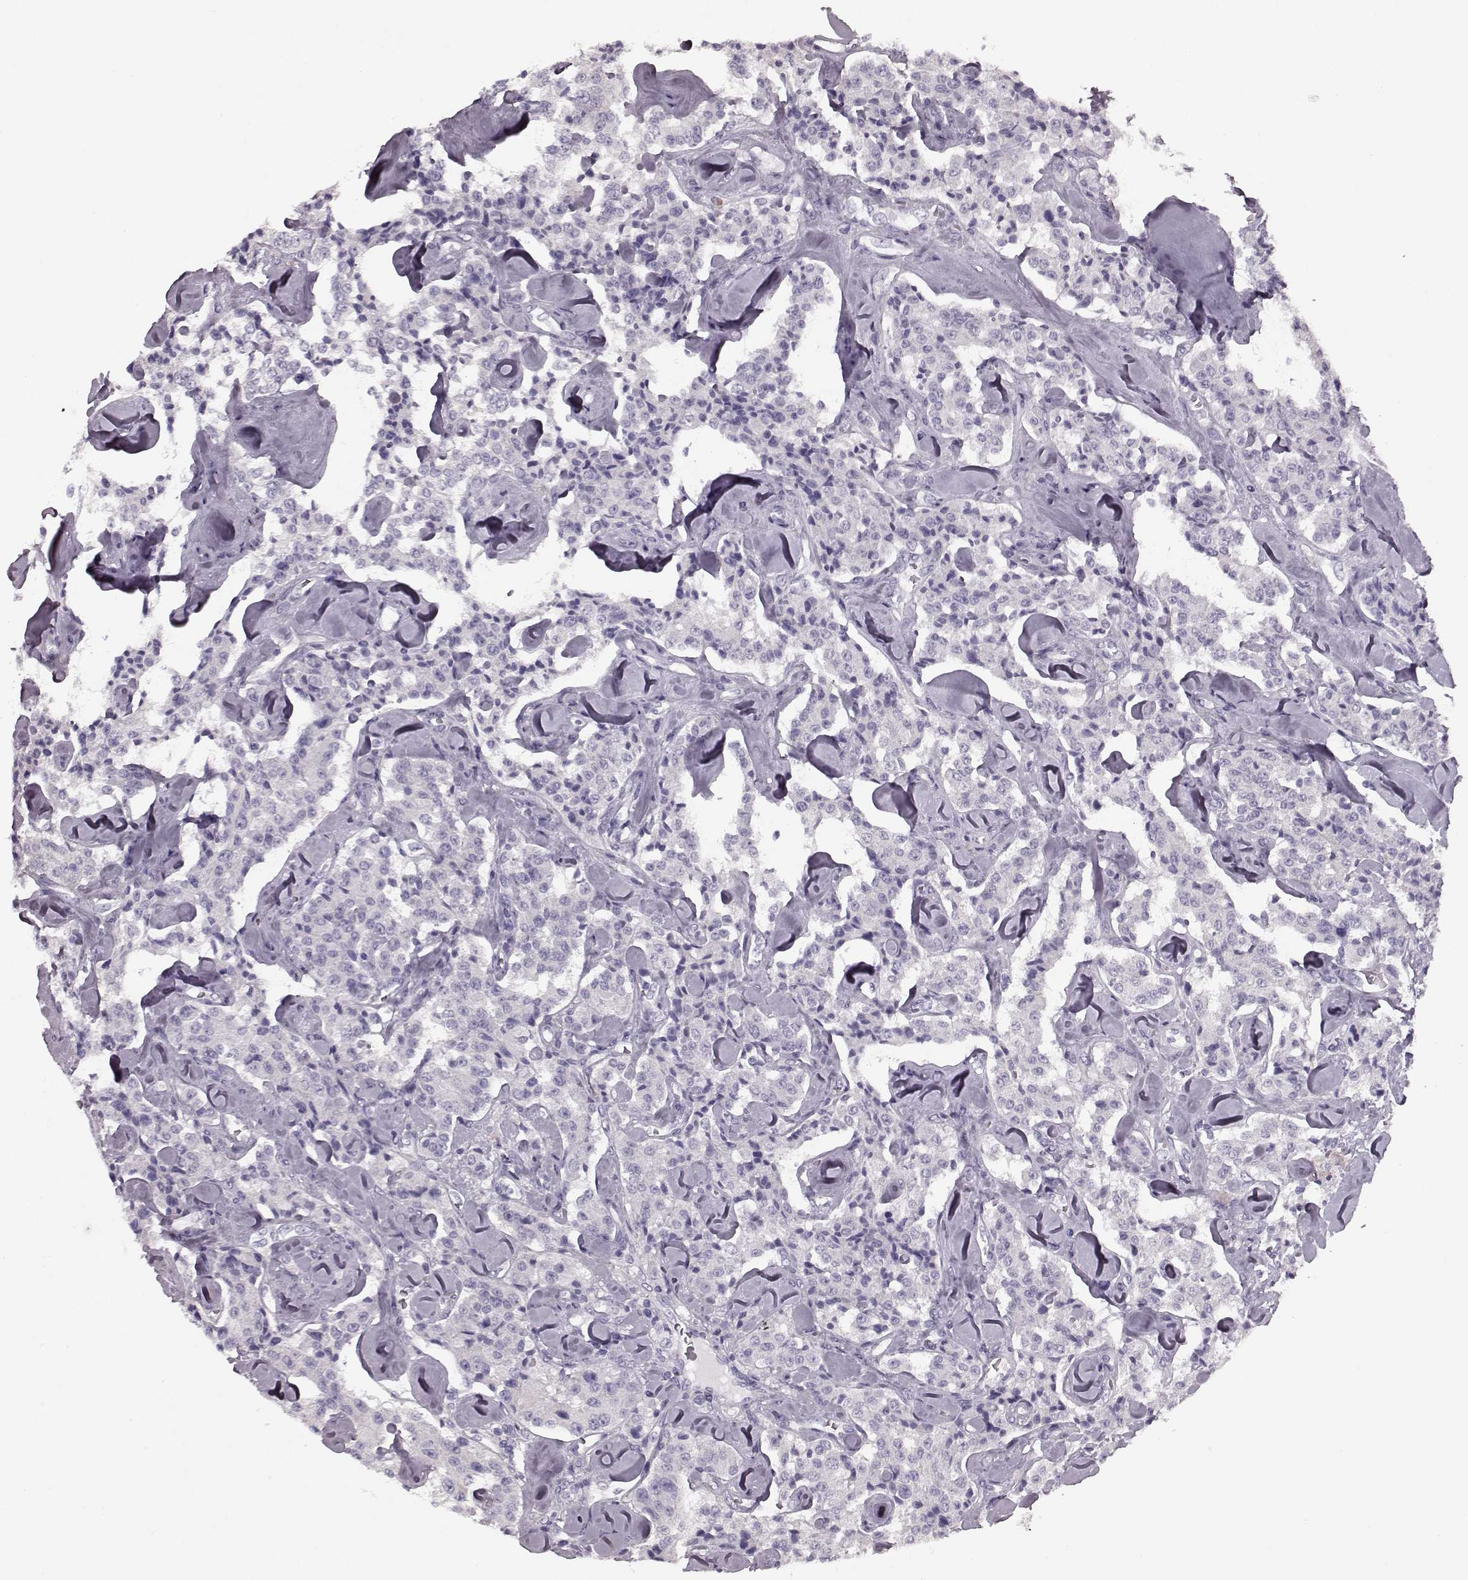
{"staining": {"intensity": "negative", "quantity": "none", "location": "none"}, "tissue": "carcinoid", "cell_type": "Tumor cells", "image_type": "cancer", "snomed": [{"axis": "morphology", "description": "Carcinoid, malignant, NOS"}, {"axis": "topography", "description": "Pancreas"}], "caption": "Immunohistochemical staining of human carcinoid reveals no significant expression in tumor cells.", "gene": "CST7", "patient": {"sex": "male", "age": 41}}